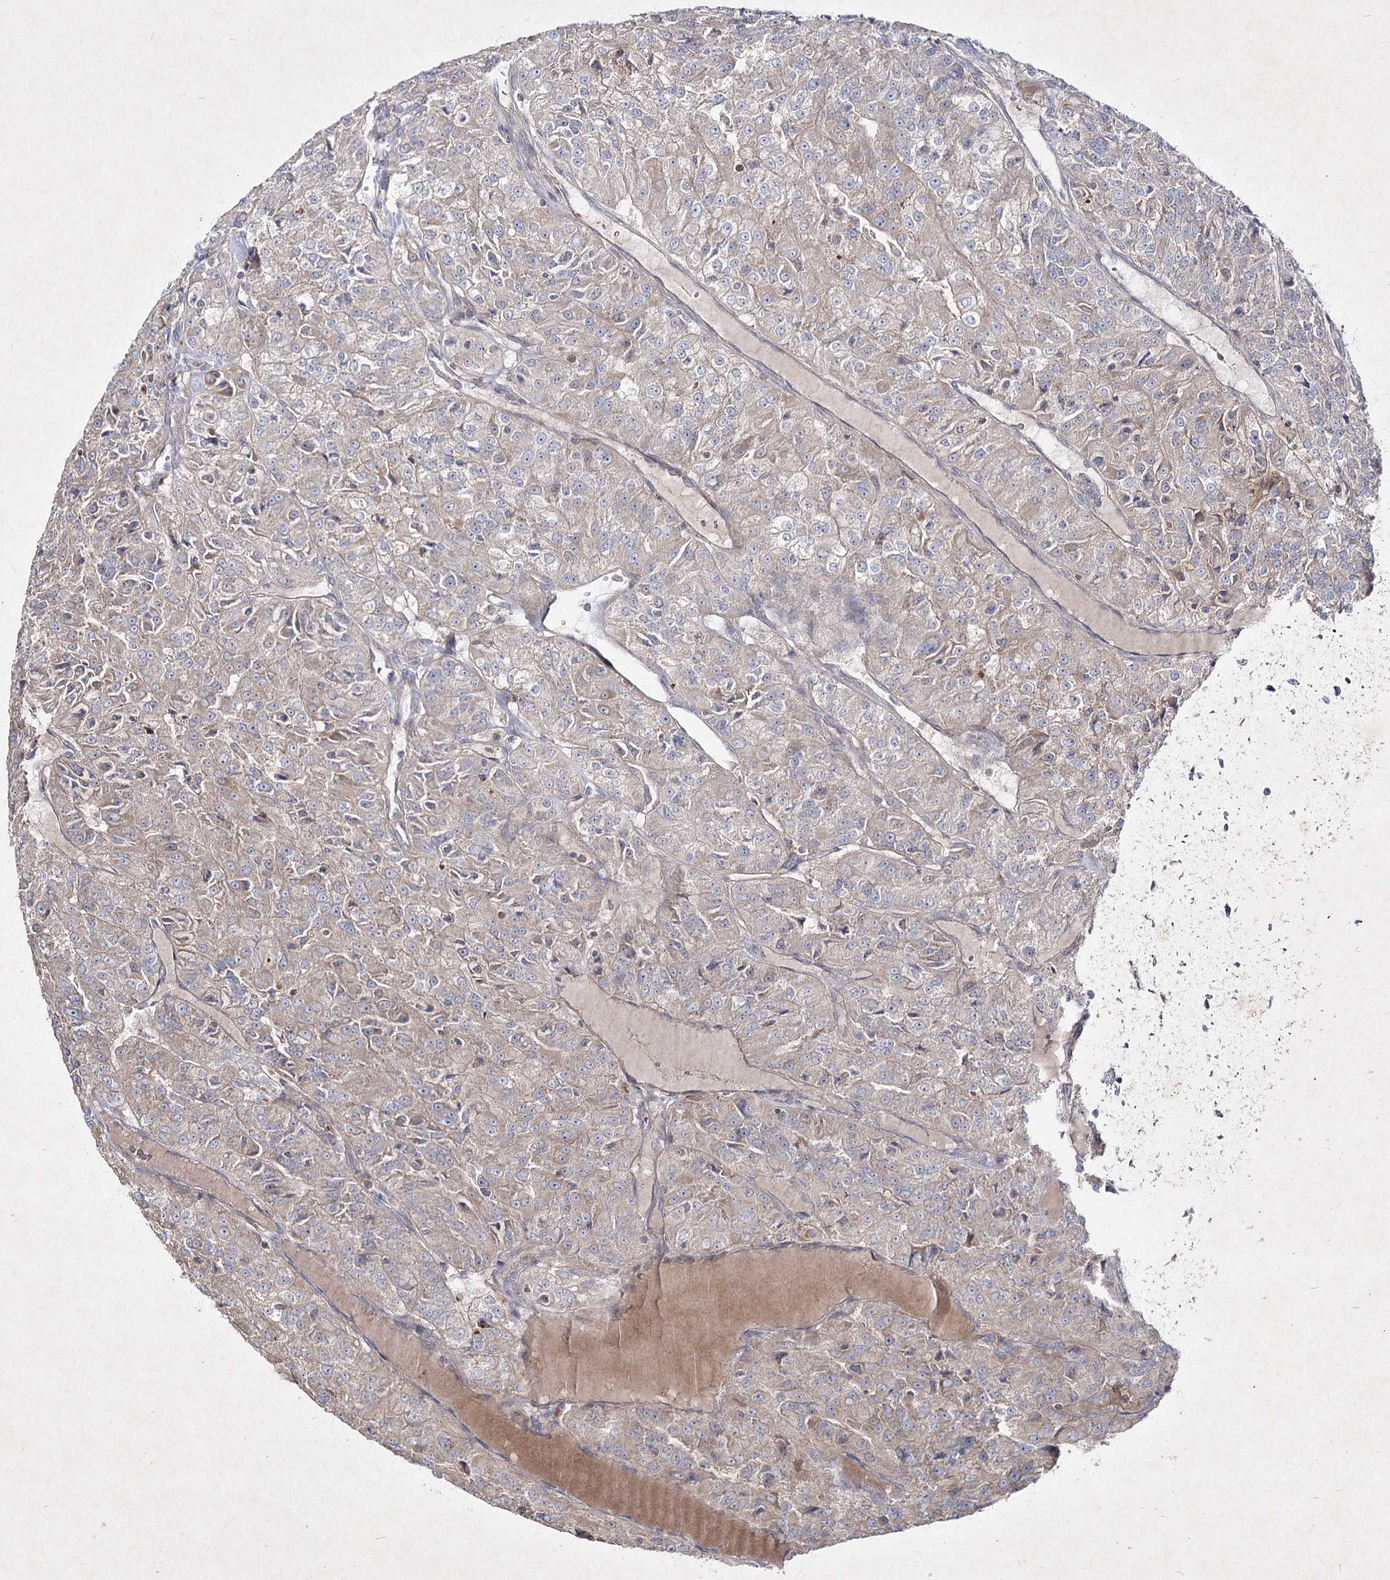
{"staining": {"intensity": "weak", "quantity": "25%-75%", "location": "cytoplasmic/membranous"}, "tissue": "renal cancer", "cell_type": "Tumor cells", "image_type": "cancer", "snomed": [{"axis": "morphology", "description": "Adenocarcinoma, NOS"}, {"axis": "topography", "description": "Kidney"}], "caption": "Renal cancer stained for a protein (brown) displays weak cytoplasmic/membranous positive staining in approximately 25%-75% of tumor cells.", "gene": "CIB2", "patient": {"sex": "female", "age": 63}}